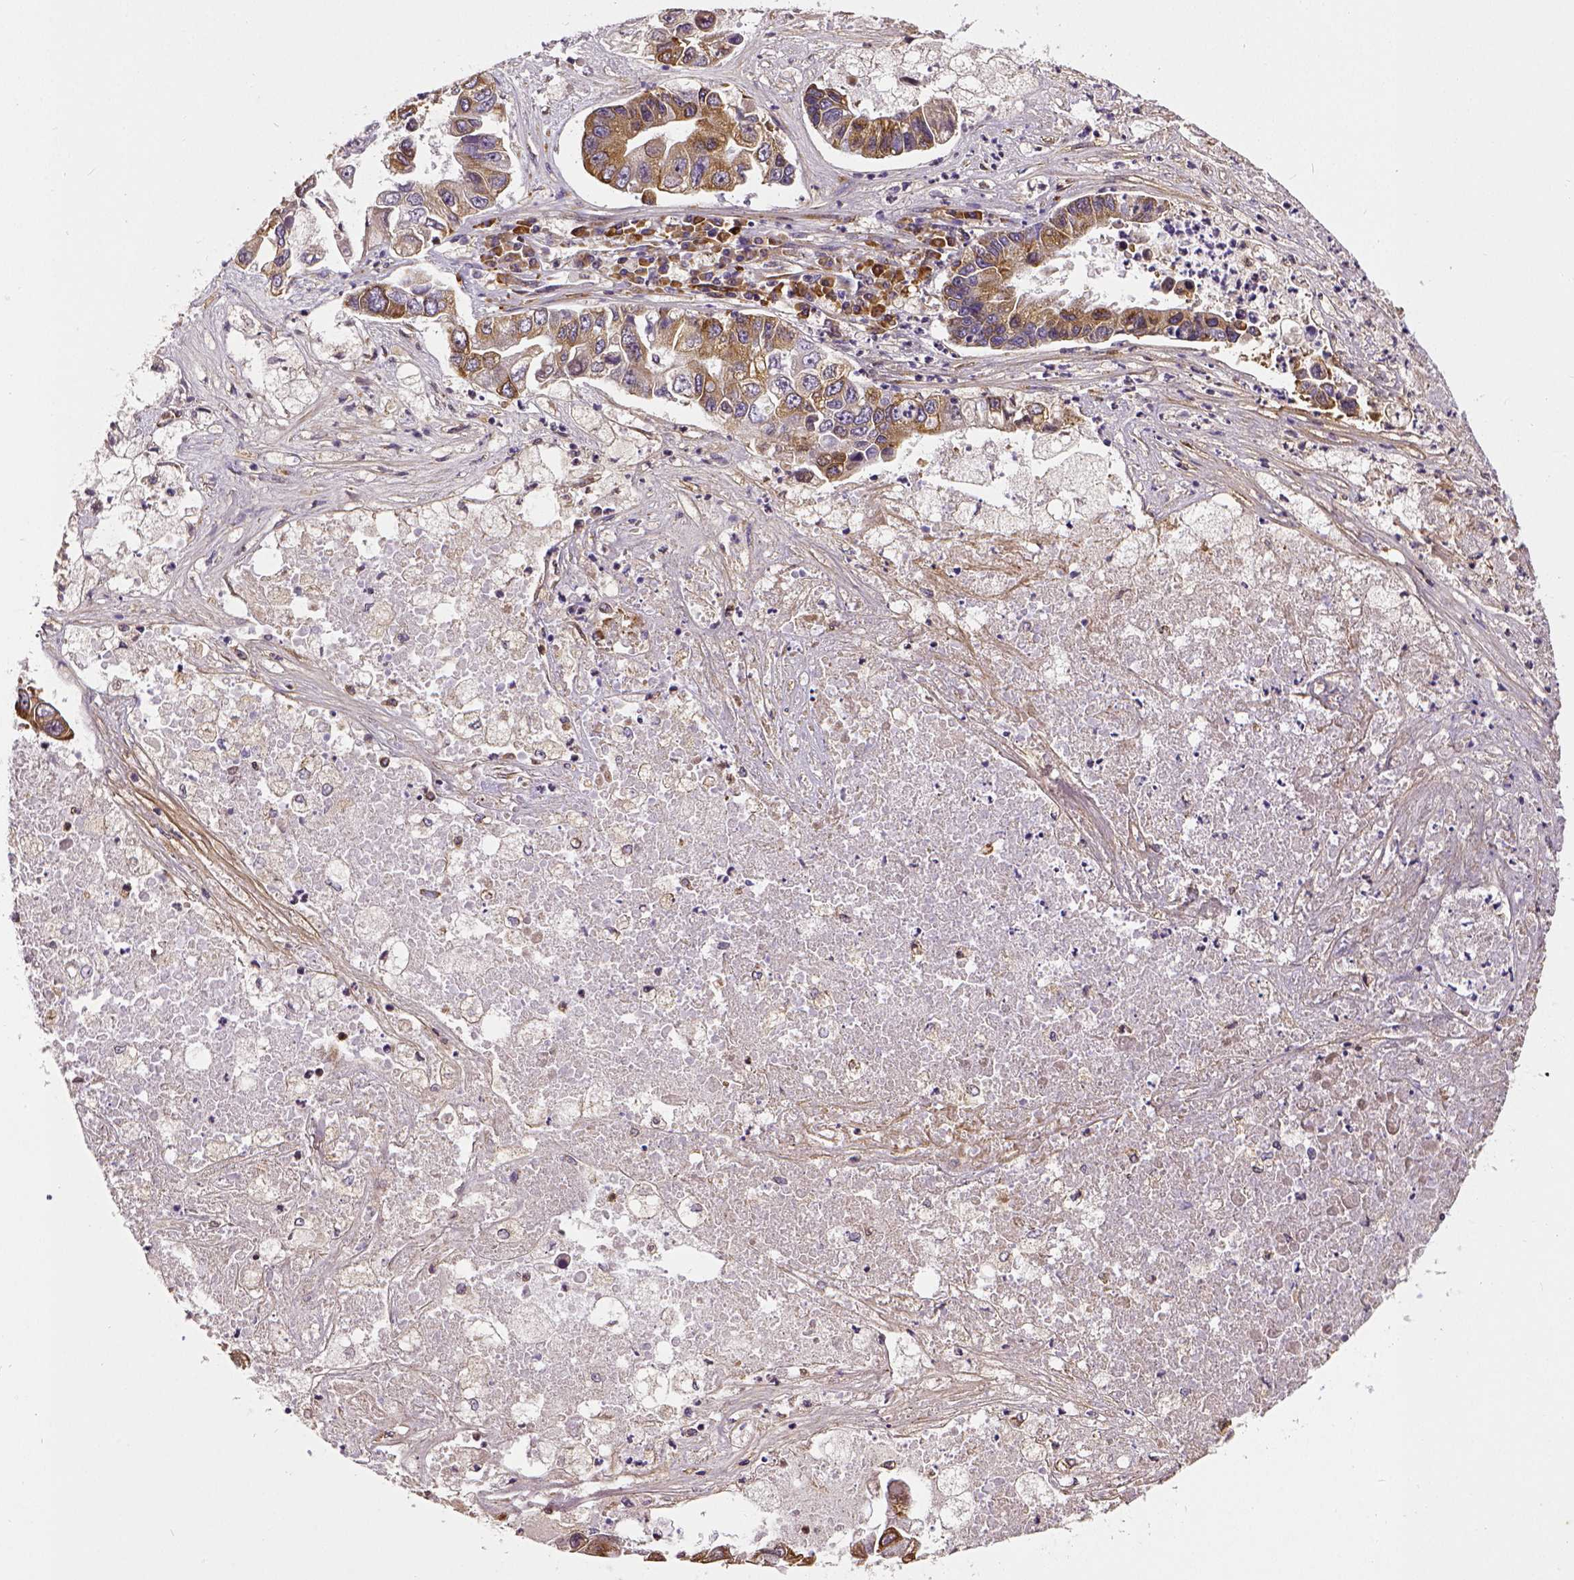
{"staining": {"intensity": "moderate", "quantity": "25%-75%", "location": "cytoplasmic/membranous"}, "tissue": "lung cancer", "cell_type": "Tumor cells", "image_type": "cancer", "snomed": [{"axis": "morphology", "description": "Adenocarcinoma, NOS"}, {"axis": "topography", "description": "Bronchus"}, {"axis": "topography", "description": "Lung"}], "caption": "Human lung cancer (adenocarcinoma) stained with a protein marker exhibits moderate staining in tumor cells.", "gene": "MTDH", "patient": {"sex": "female", "age": 51}}